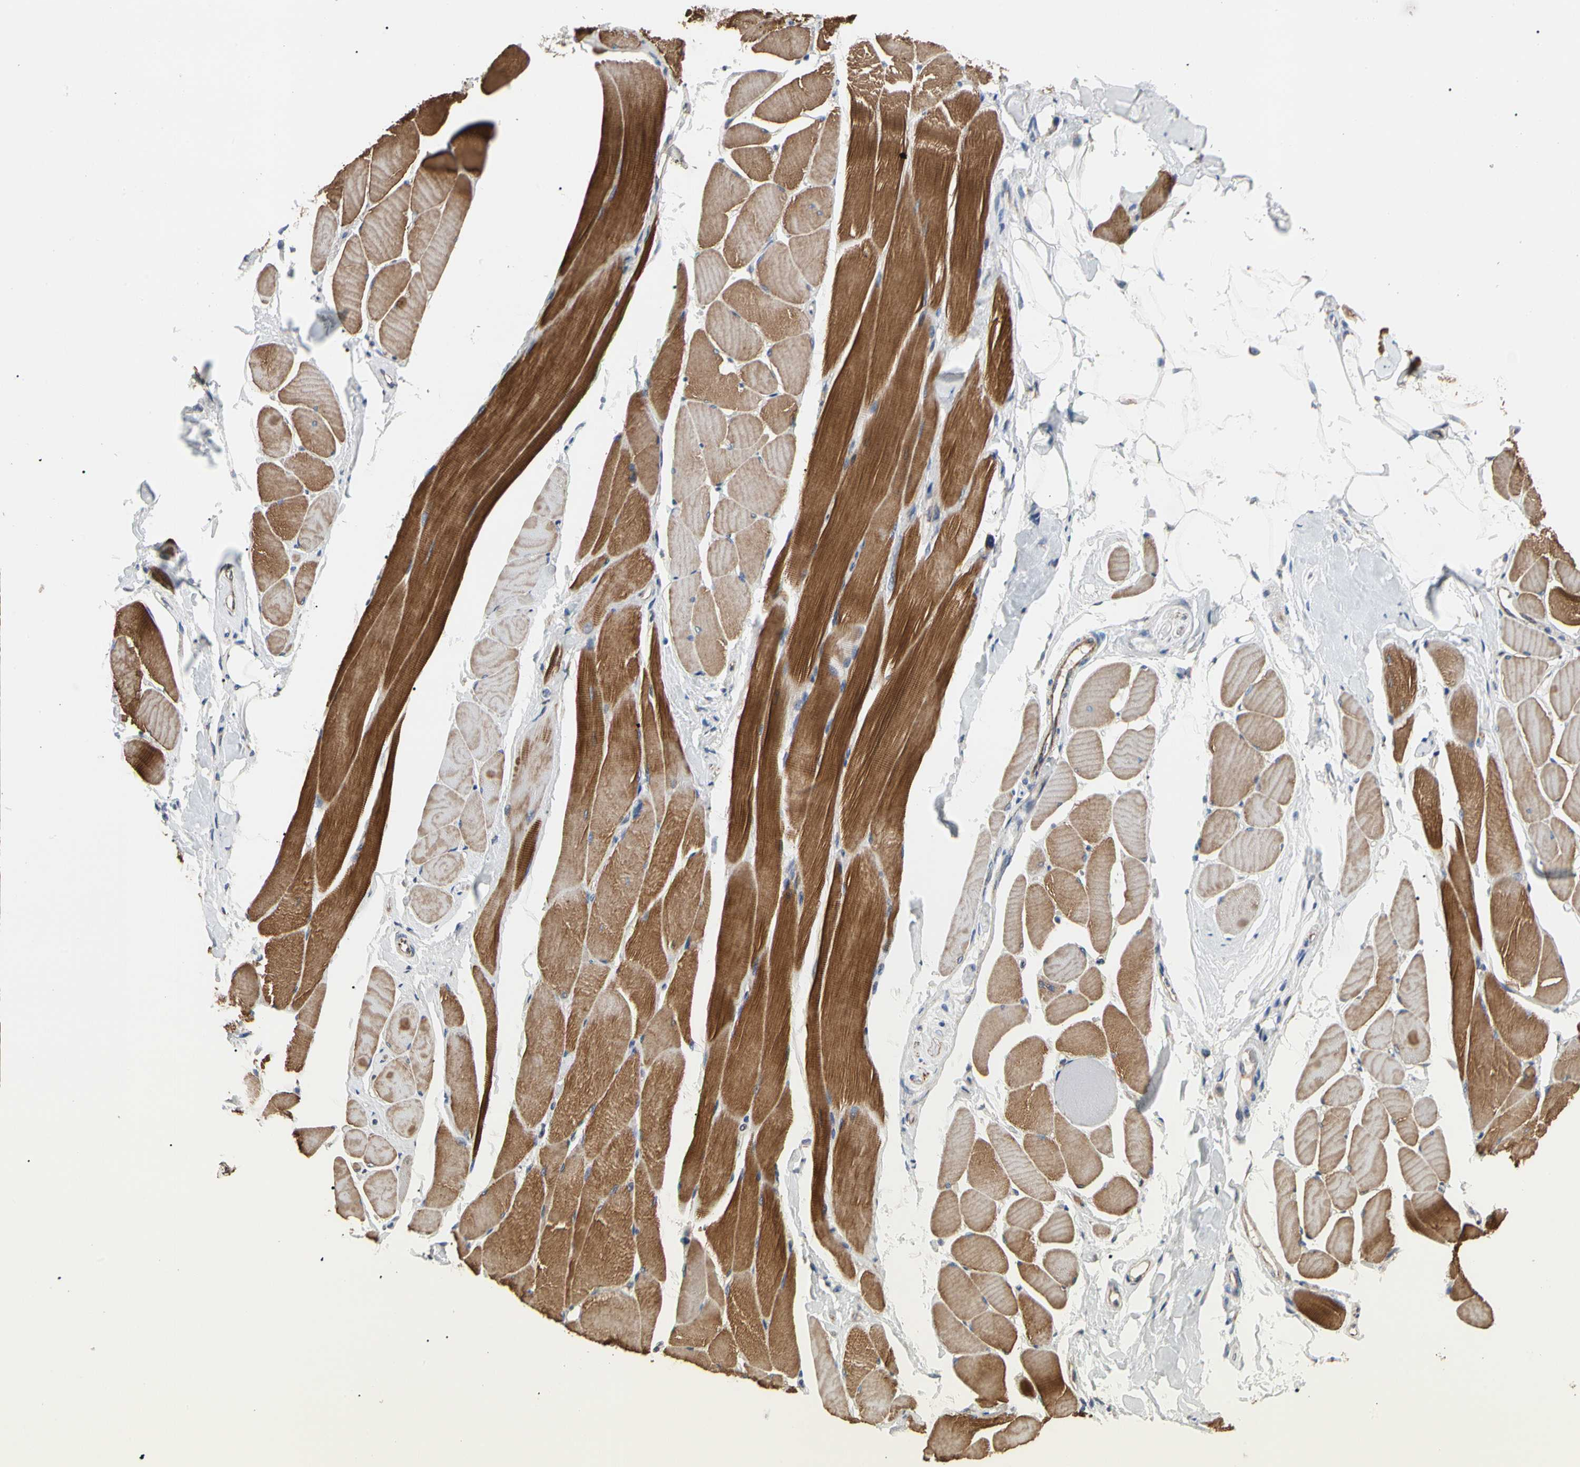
{"staining": {"intensity": "strong", "quantity": ">75%", "location": "cytoplasmic/membranous"}, "tissue": "skeletal muscle", "cell_type": "Myocytes", "image_type": "normal", "snomed": [{"axis": "morphology", "description": "Normal tissue, NOS"}, {"axis": "topography", "description": "Skeletal muscle"}, {"axis": "topography", "description": "Peripheral nerve tissue"}], "caption": "A photomicrograph of human skeletal muscle stained for a protein shows strong cytoplasmic/membranous brown staining in myocytes.", "gene": "GPD2", "patient": {"sex": "female", "age": 84}}